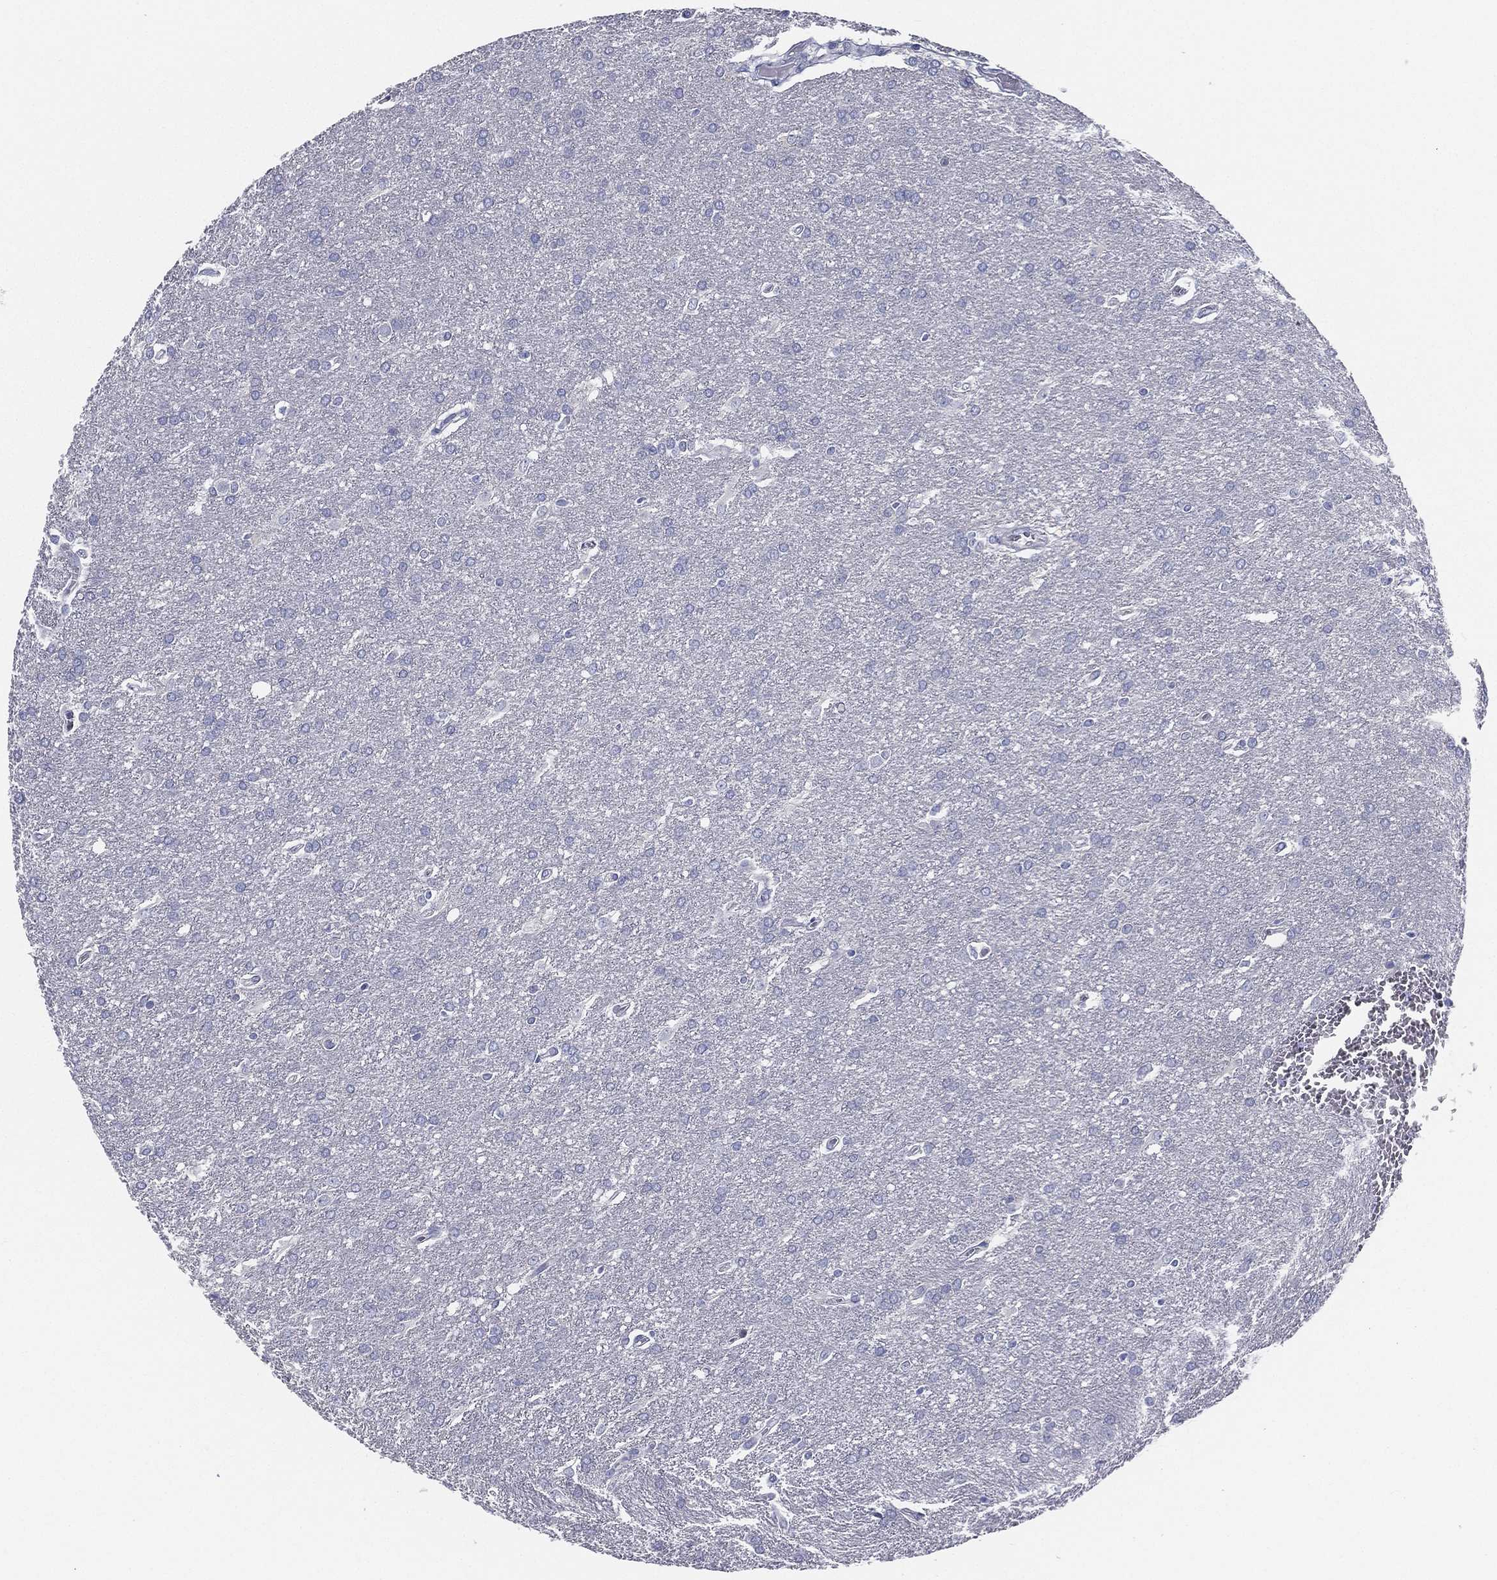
{"staining": {"intensity": "negative", "quantity": "none", "location": "none"}, "tissue": "glioma", "cell_type": "Tumor cells", "image_type": "cancer", "snomed": [{"axis": "morphology", "description": "Glioma, malignant, Low grade"}, {"axis": "topography", "description": "Brain"}], "caption": "There is no significant staining in tumor cells of low-grade glioma (malignant).", "gene": "STS", "patient": {"sex": "female", "age": 32}}